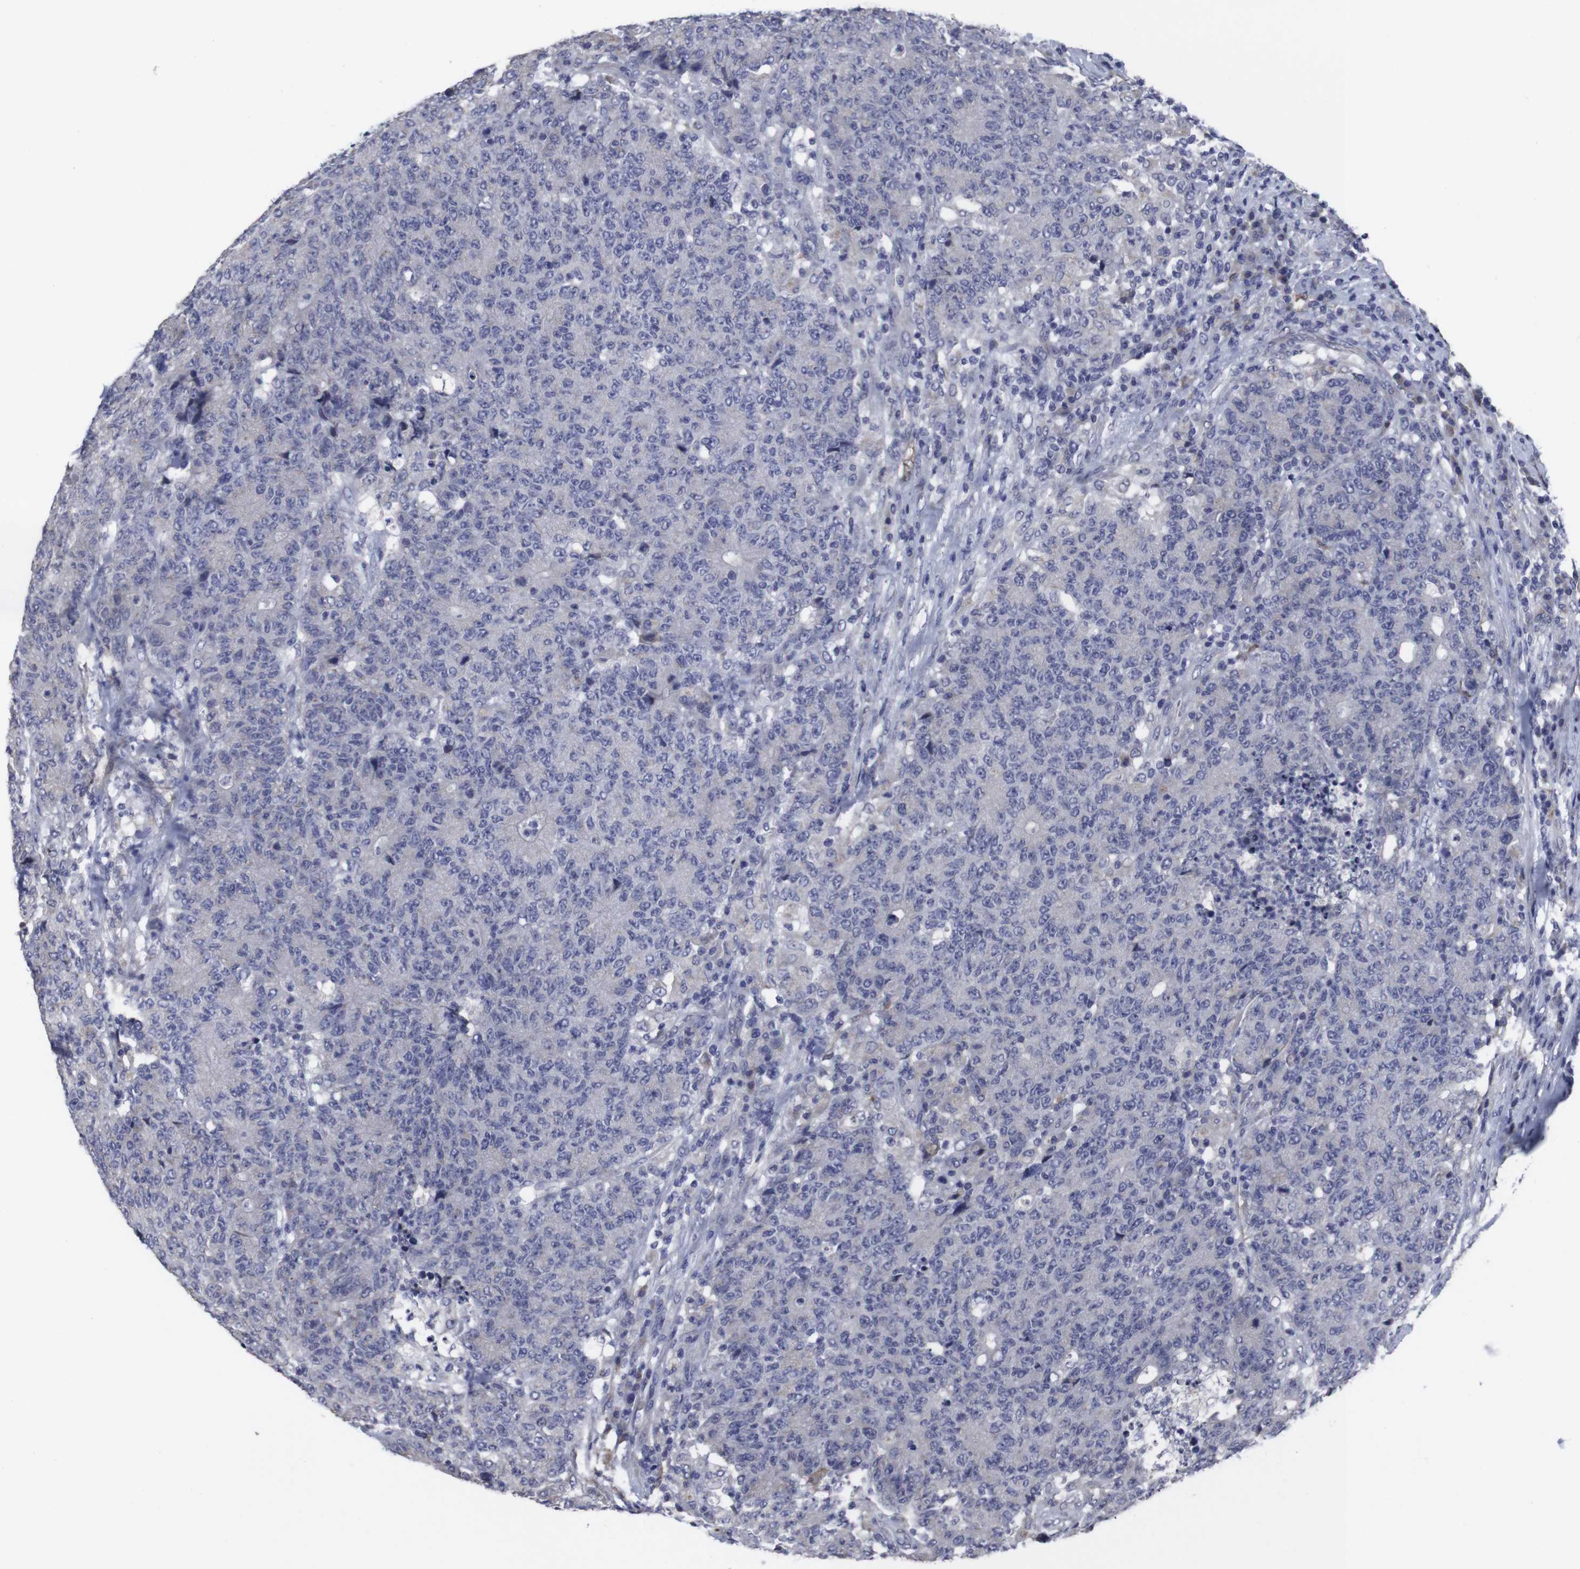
{"staining": {"intensity": "negative", "quantity": "none", "location": "none"}, "tissue": "colorectal cancer", "cell_type": "Tumor cells", "image_type": "cancer", "snomed": [{"axis": "morphology", "description": "Normal tissue, NOS"}, {"axis": "morphology", "description": "Adenocarcinoma, NOS"}, {"axis": "topography", "description": "Colon"}], "caption": "This is an immunohistochemistry micrograph of human colorectal cancer. There is no expression in tumor cells.", "gene": "SNCG", "patient": {"sex": "female", "age": 75}}